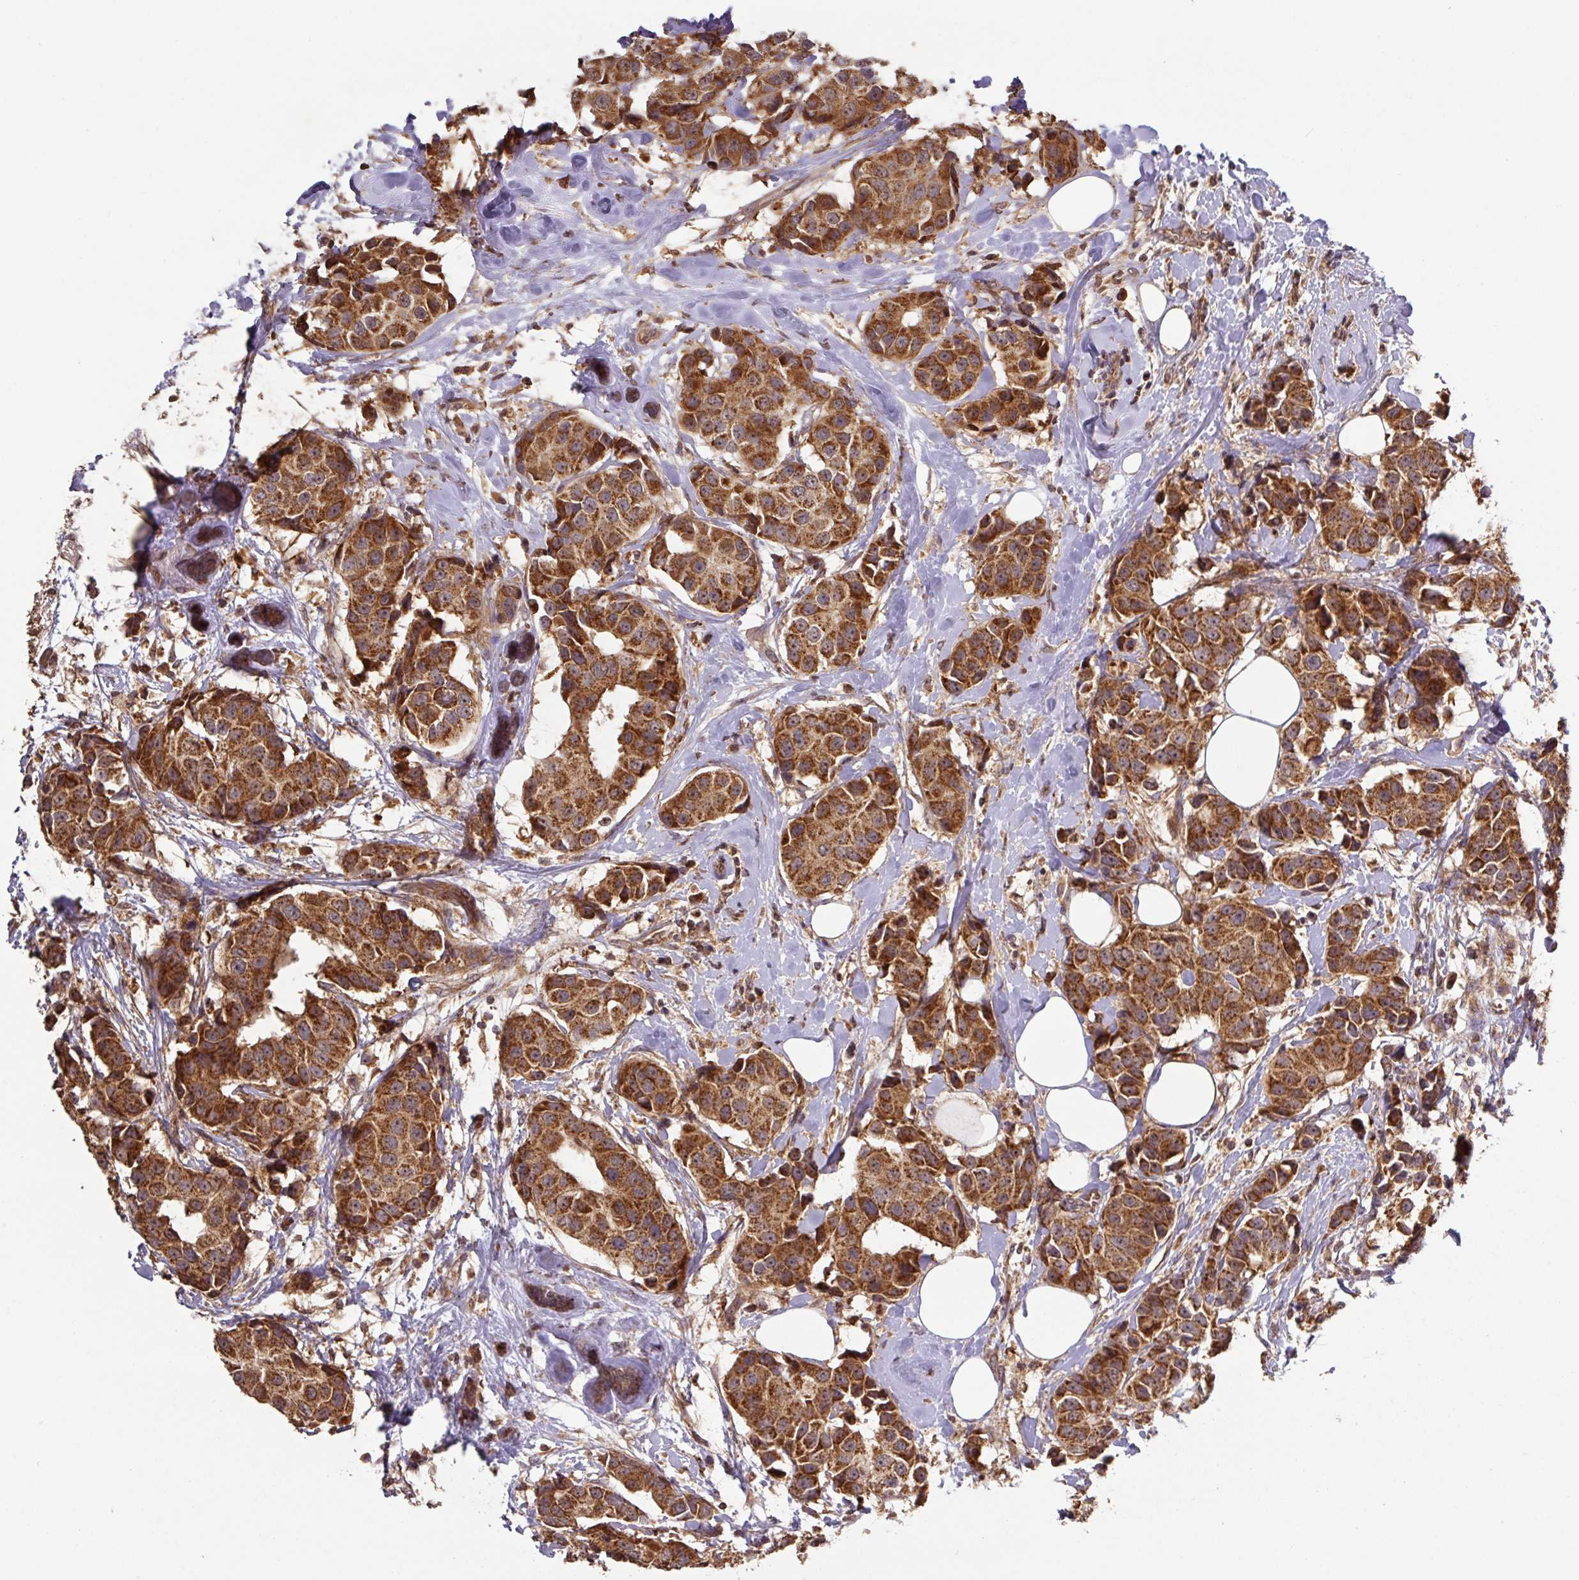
{"staining": {"intensity": "strong", "quantity": ">75%", "location": "cytoplasmic/membranous"}, "tissue": "breast cancer", "cell_type": "Tumor cells", "image_type": "cancer", "snomed": [{"axis": "morphology", "description": "Normal tissue, NOS"}, {"axis": "morphology", "description": "Duct carcinoma"}, {"axis": "topography", "description": "Breast"}], "caption": "Immunohistochemical staining of human breast infiltrating ductal carcinoma demonstrates strong cytoplasmic/membranous protein staining in about >75% of tumor cells.", "gene": "MRRF", "patient": {"sex": "female", "age": 39}}